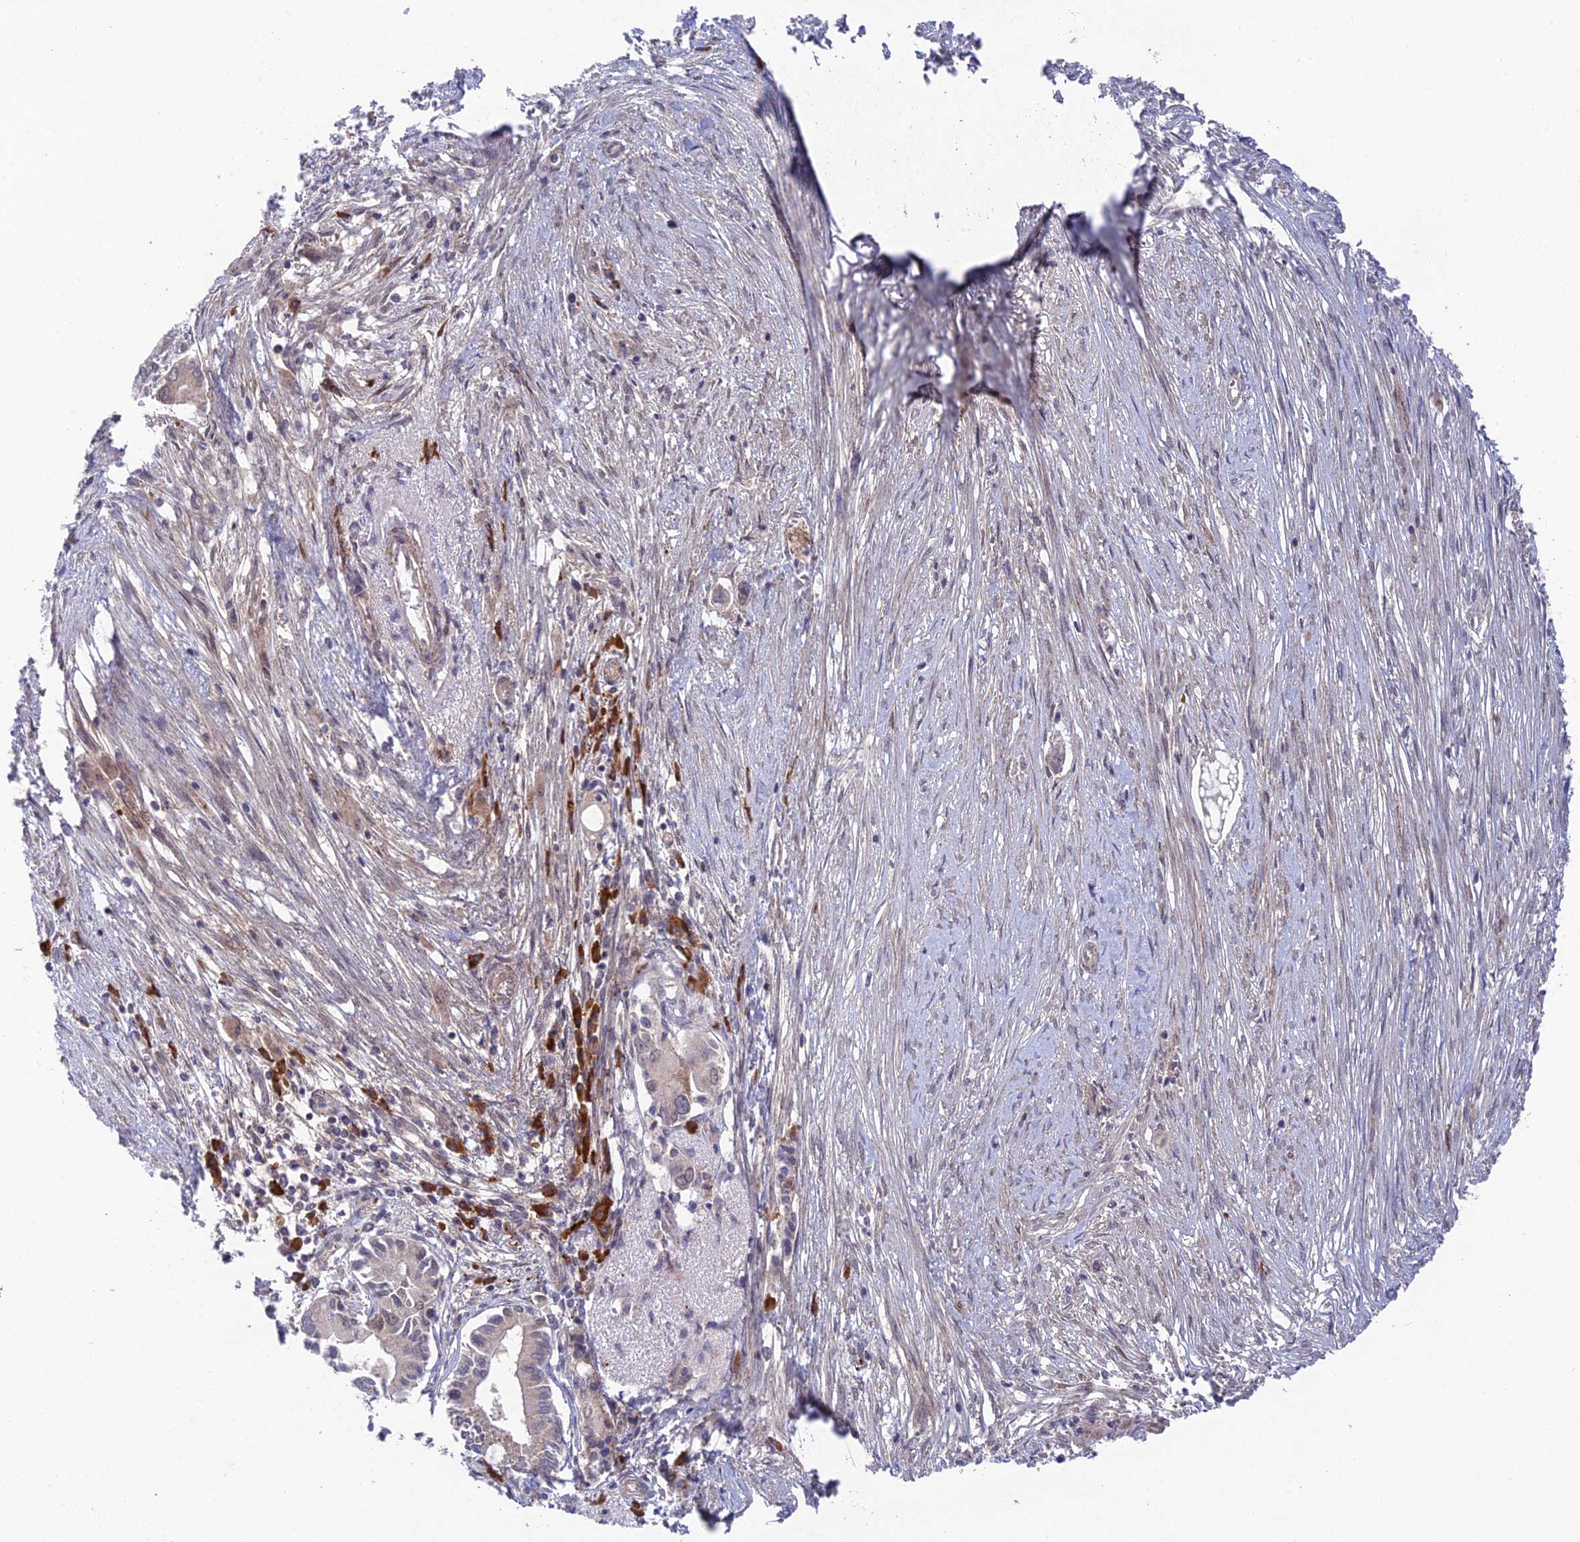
{"staining": {"intensity": "negative", "quantity": "none", "location": "none"}, "tissue": "pancreatic cancer", "cell_type": "Tumor cells", "image_type": "cancer", "snomed": [{"axis": "morphology", "description": "Adenocarcinoma, NOS"}, {"axis": "topography", "description": "Pancreas"}], "caption": "The micrograph demonstrates no staining of tumor cells in pancreatic cancer.", "gene": "UROS", "patient": {"sex": "male", "age": 68}}